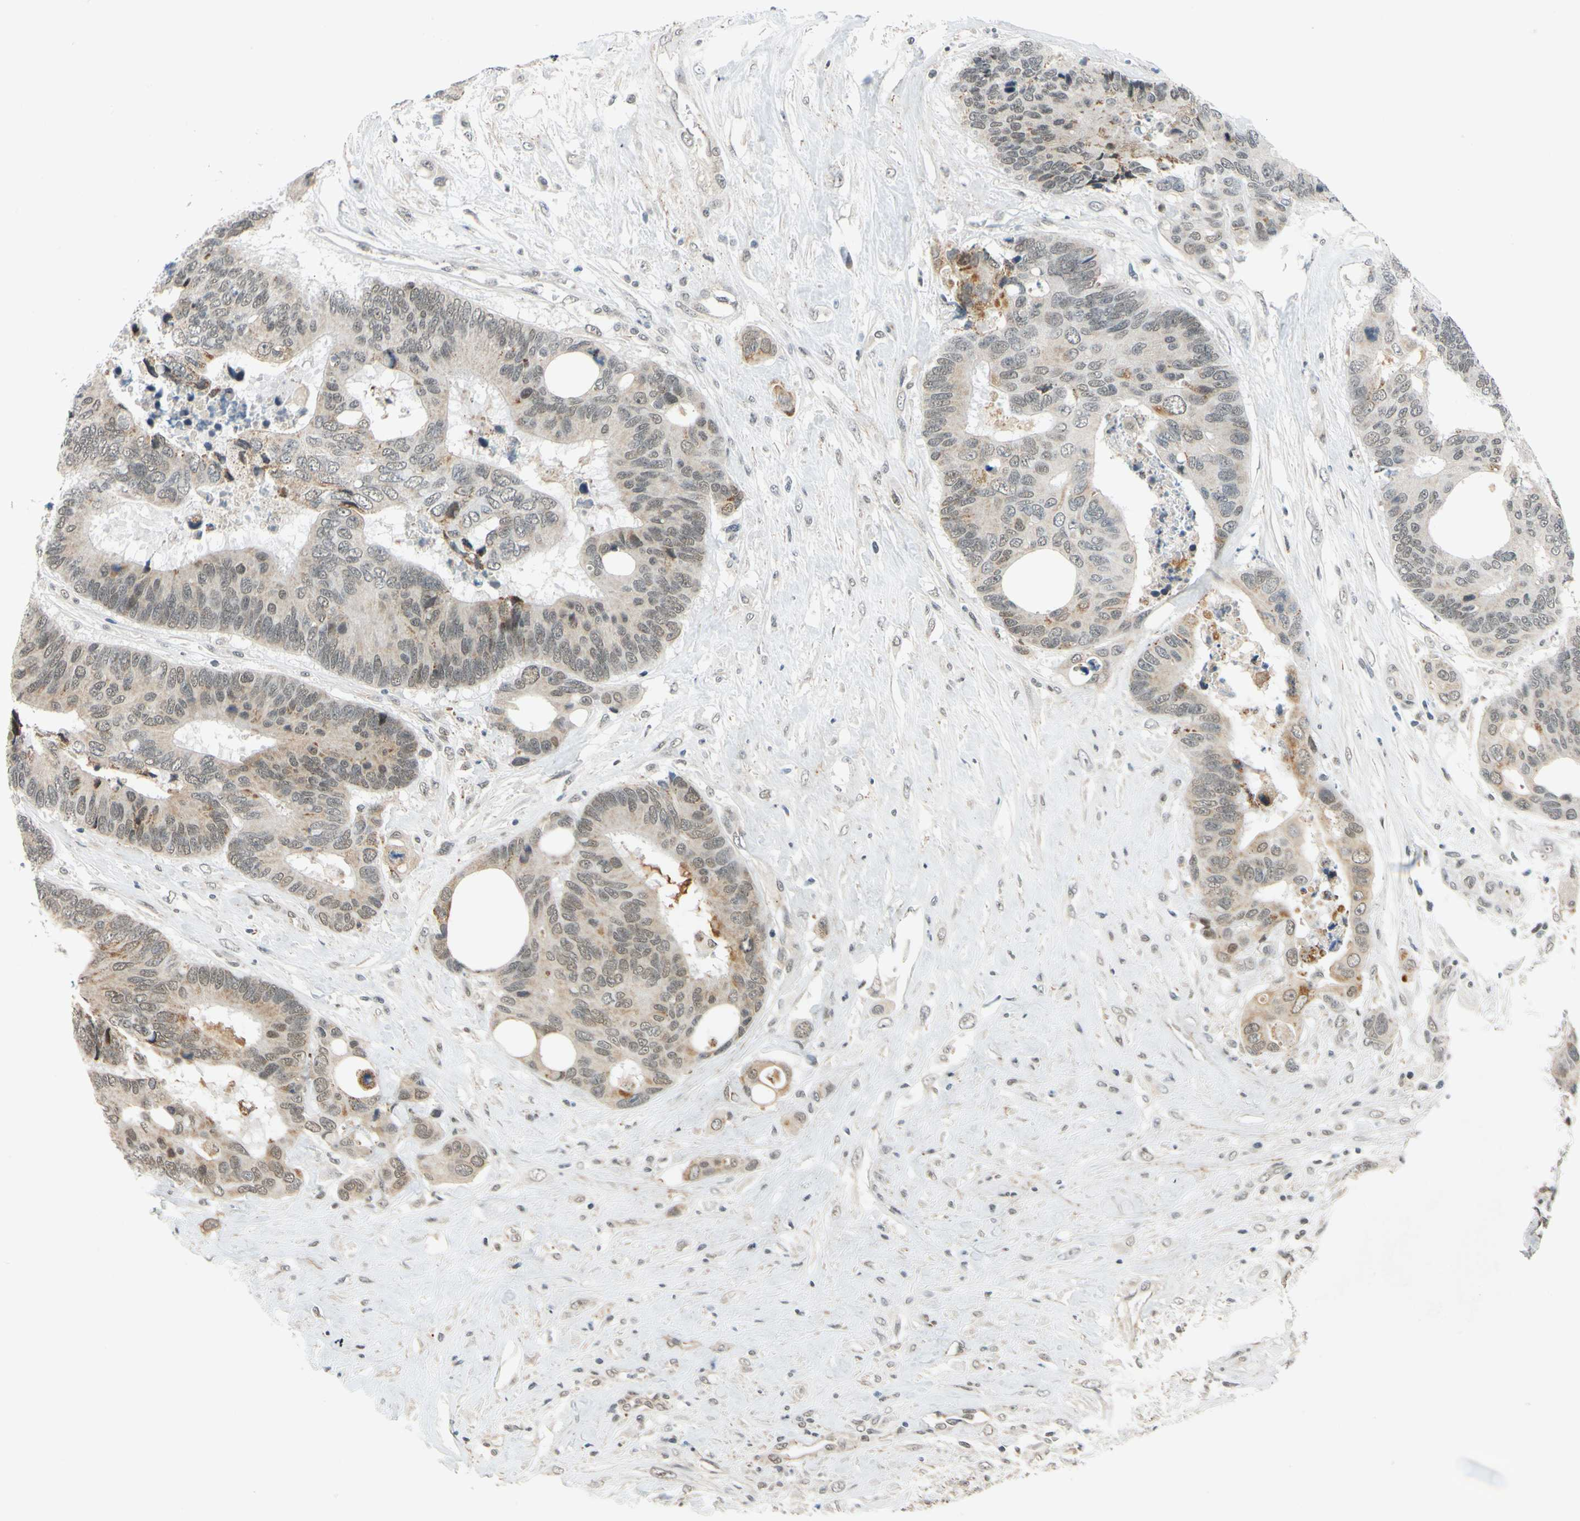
{"staining": {"intensity": "weak", "quantity": ">75%", "location": "cytoplasmic/membranous,nuclear"}, "tissue": "colorectal cancer", "cell_type": "Tumor cells", "image_type": "cancer", "snomed": [{"axis": "morphology", "description": "Adenocarcinoma, NOS"}, {"axis": "topography", "description": "Rectum"}], "caption": "The image displays staining of colorectal adenocarcinoma, revealing weak cytoplasmic/membranous and nuclear protein positivity (brown color) within tumor cells. (Stains: DAB (3,3'-diaminobenzidine) in brown, nuclei in blue, Microscopy: brightfield microscopy at high magnification).", "gene": "POGZ", "patient": {"sex": "male", "age": 55}}